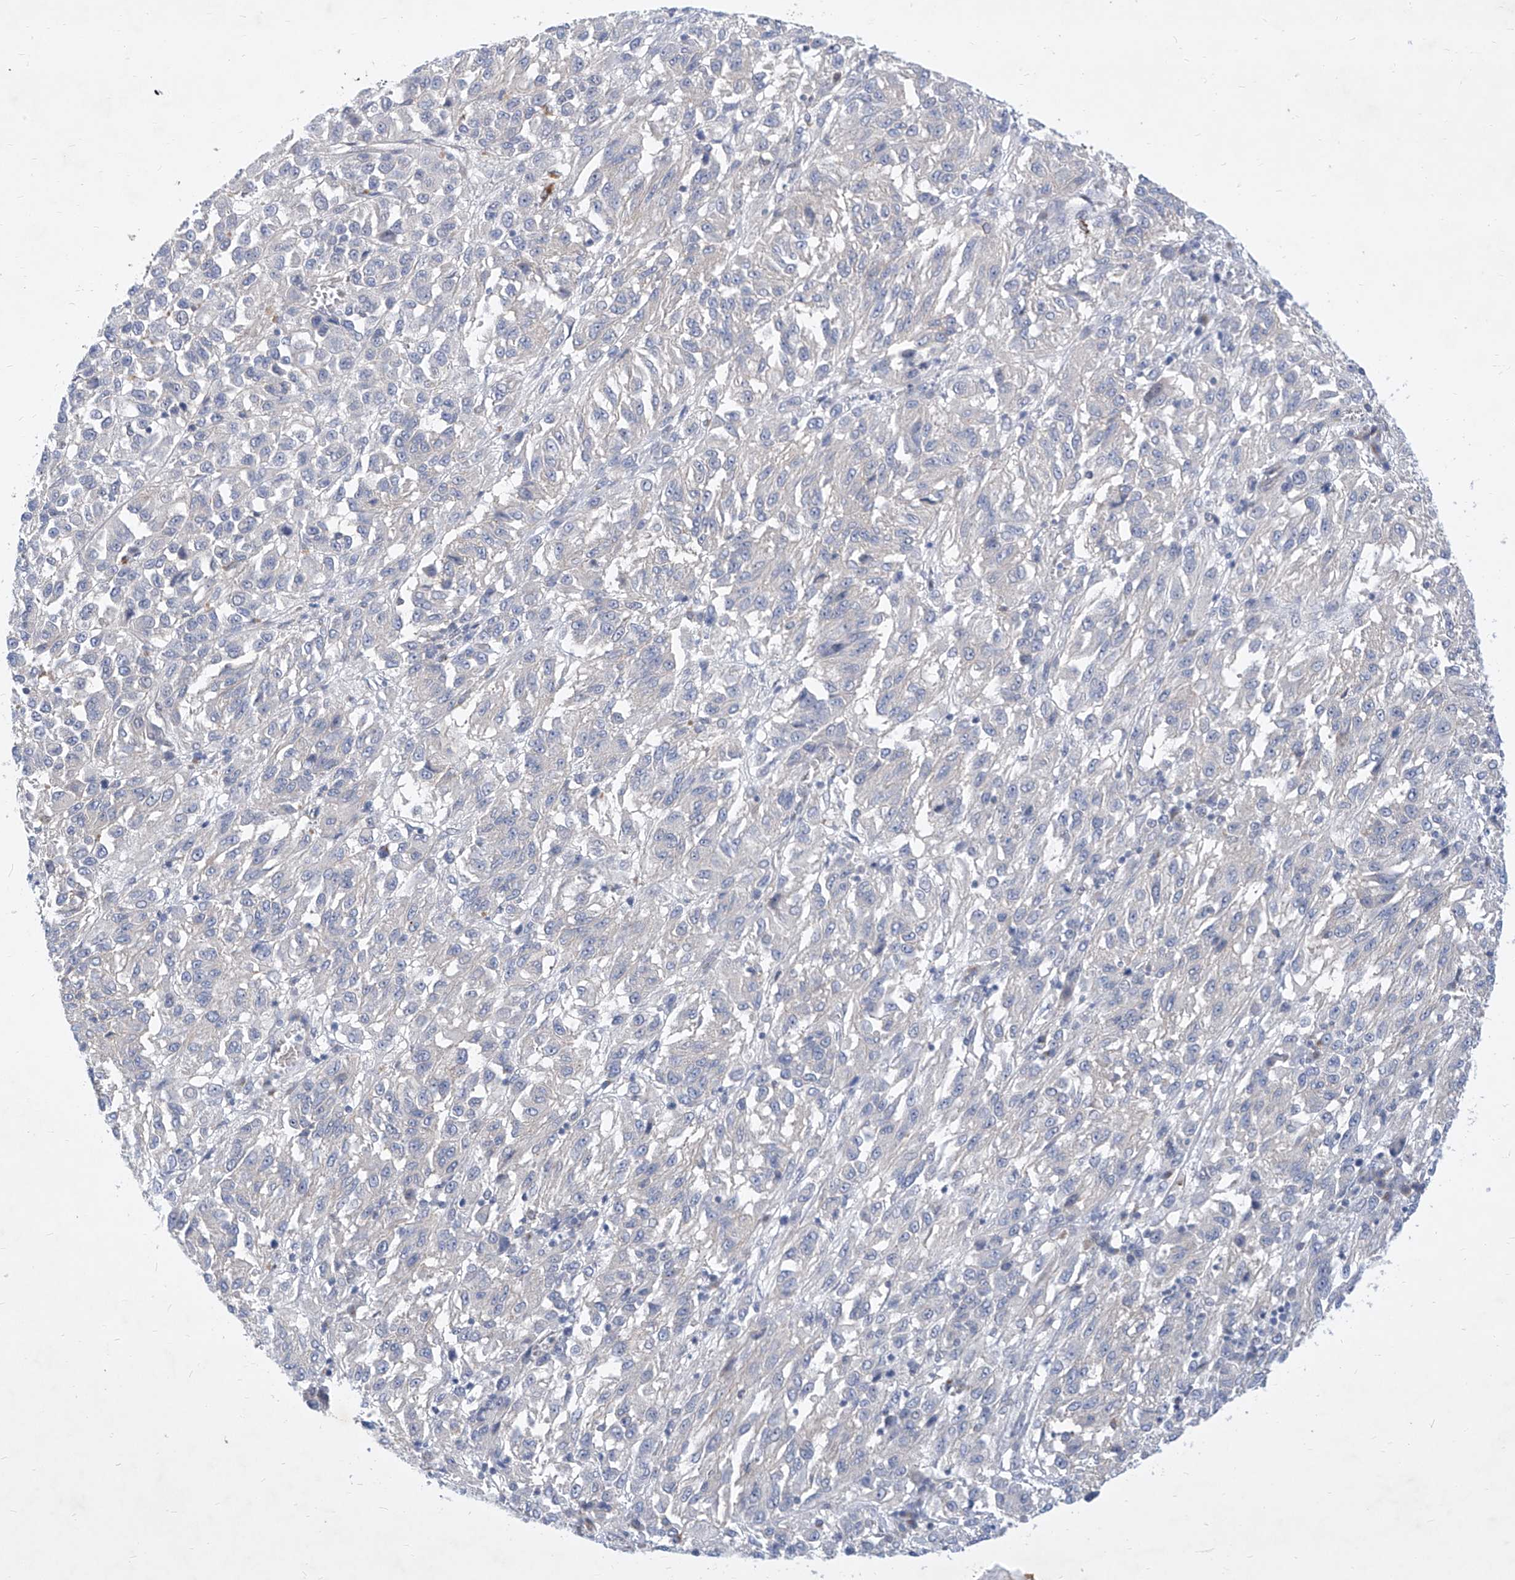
{"staining": {"intensity": "negative", "quantity": "none", "location": "none"}, "tissue": "melanoma", "cell_type": "Tumor cells", "image_type": "cancer", "snomed": [{"axis": "morphology", "description": "Malignant melanoma, Metastatic site"}, {"axis": "topography", "description": "Lung"}], "caption": "Protein analysis of malignant melanoma (metastatic site) demonstrates no significant positivity in tumor cells. (Immunohistochemistry (ihc), brightfield microscopy, high magnification).", "gene": "MX2", "patient": {"sex": "male", "age": 64}}